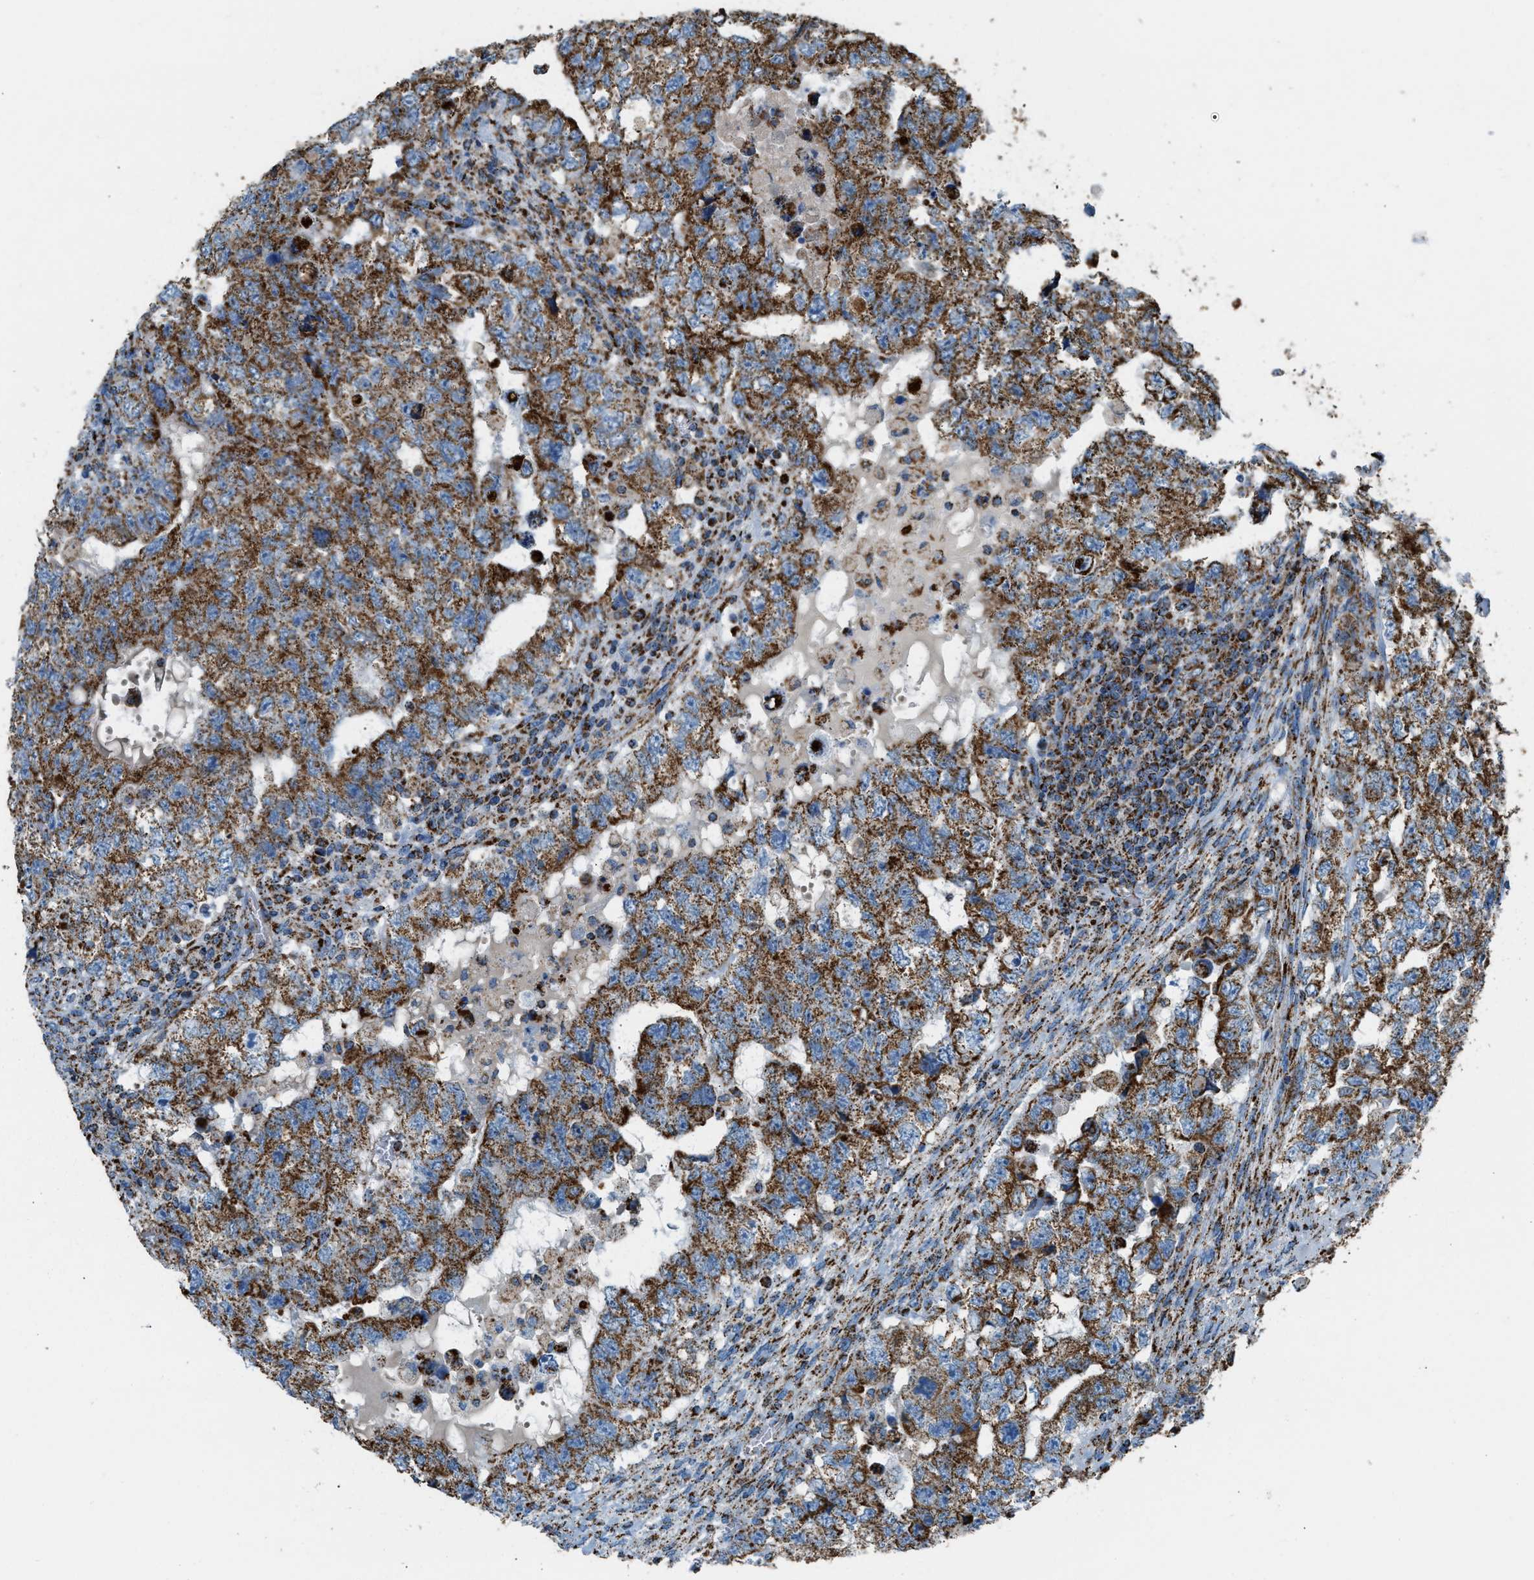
{"staining": {"intensity": "moderate", "quantity": ">75%", "location": "cytoplasmic/membranous"}, "tissue": "testis cancer", "cell_type": "Tumor cells", "image_type": "cancer", "snomed": [{"axis": "morphology", "description": "Carcinoma, Embryonal, NOS"}, {"axis": "topography", "description": "Testis"}], "caption": "Testis embryonal carcinoma stained for a protein (brown) demonstrates moderate cytoplasmic/membranous positive expression in about >75% of tumor cells.", "gene": "MDH2", "patient": {"sex": "male", "age": 36}}